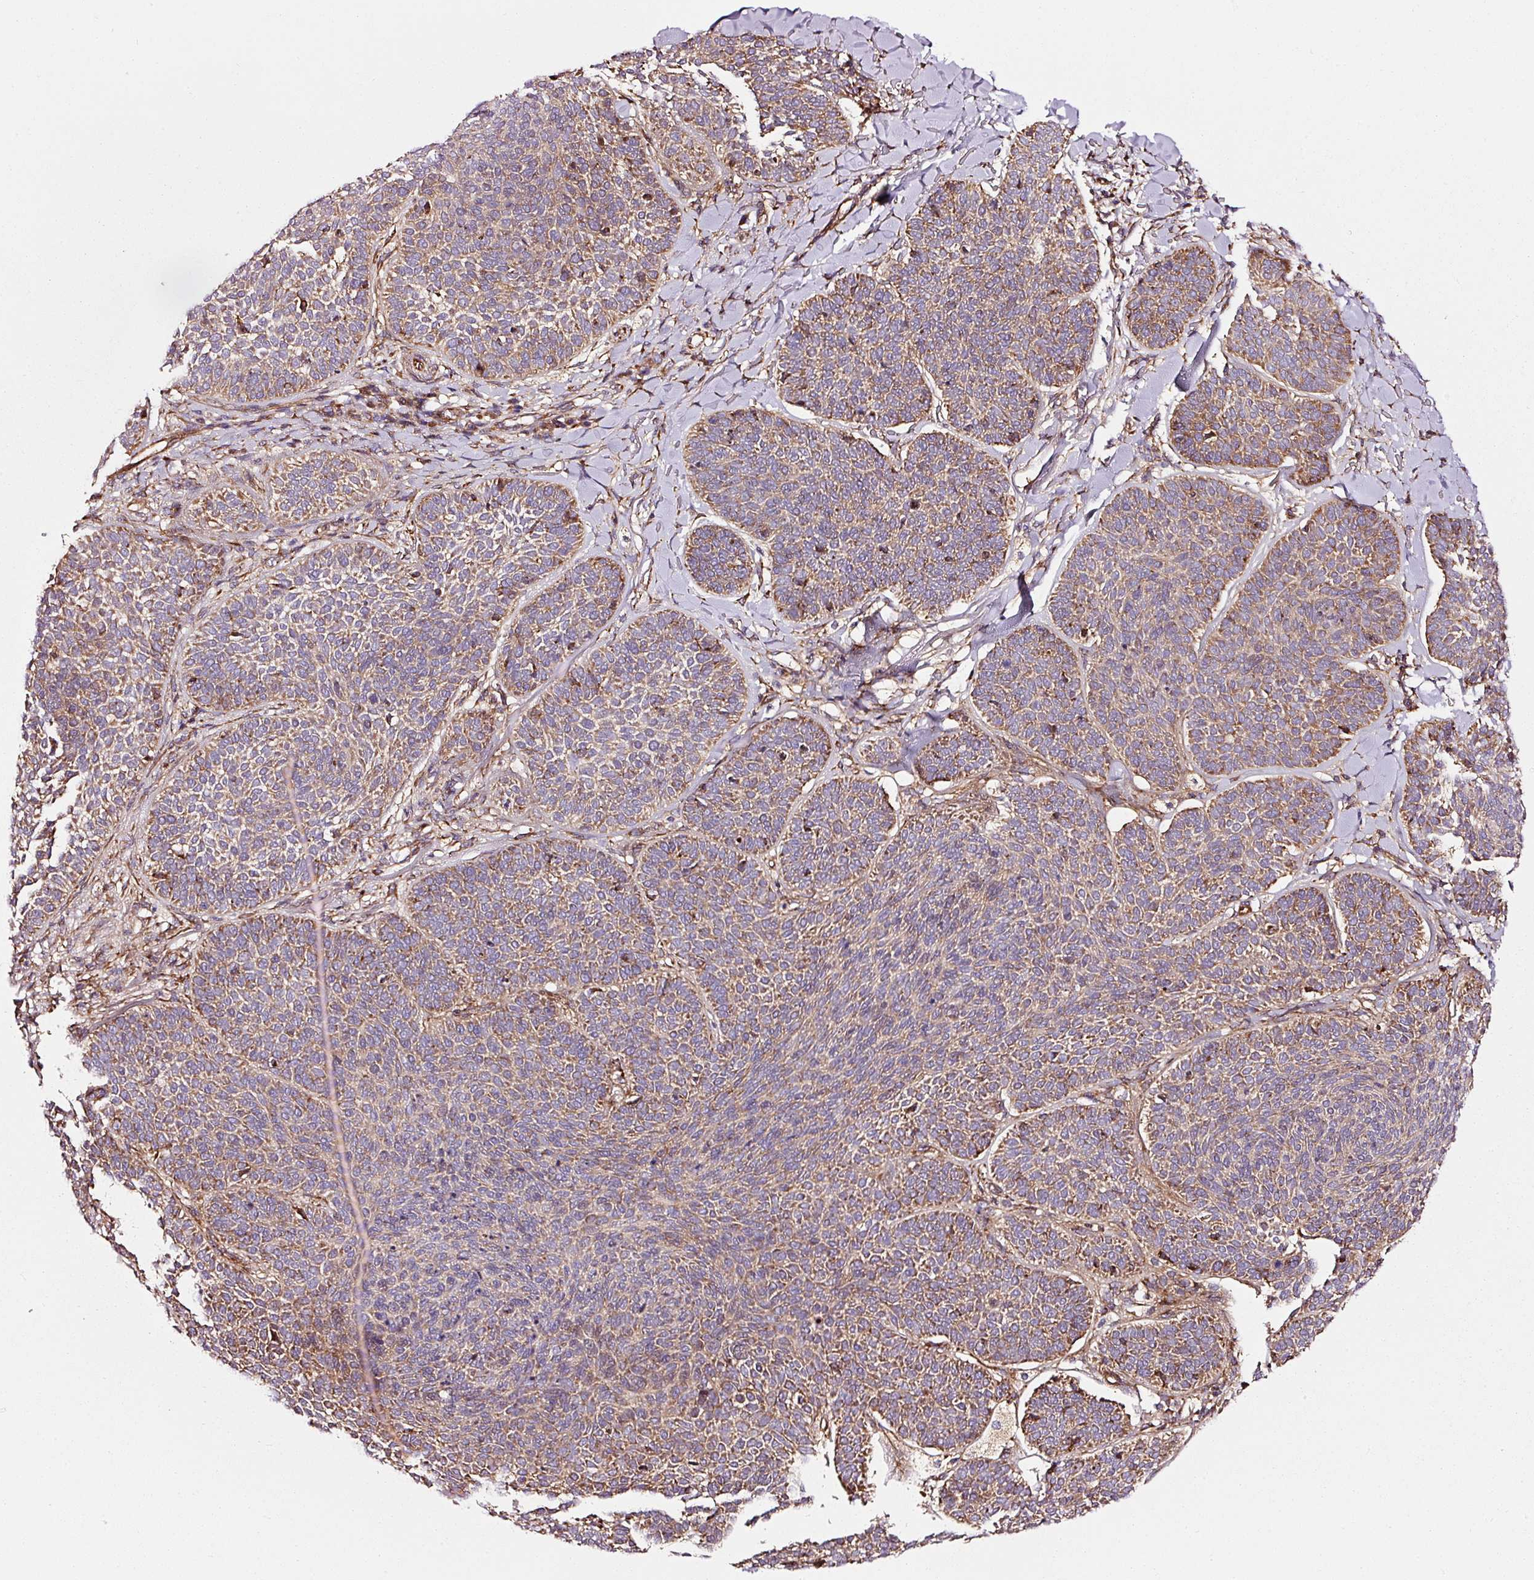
{"staining": {"intensity": "moderate", "quantity": ">75%", "location": "cytoplasmic/membranous"}, "tissue": "skin cancer", "cell_type": "Tumor cells", "image_type": "cancer", "snomed": [{"axis": "morphology", "description": "Basal cell carcinoma"}, {"axis": "topography", "description": "Skin"}], "caption": "A brown stain shows moderate cytoplasmic/membranous expression of a protein in skin cancer (basal cell carcinoma) tumor cells.", "gene": "ISCU", "patient": {"sex": "male", "age": 85}}